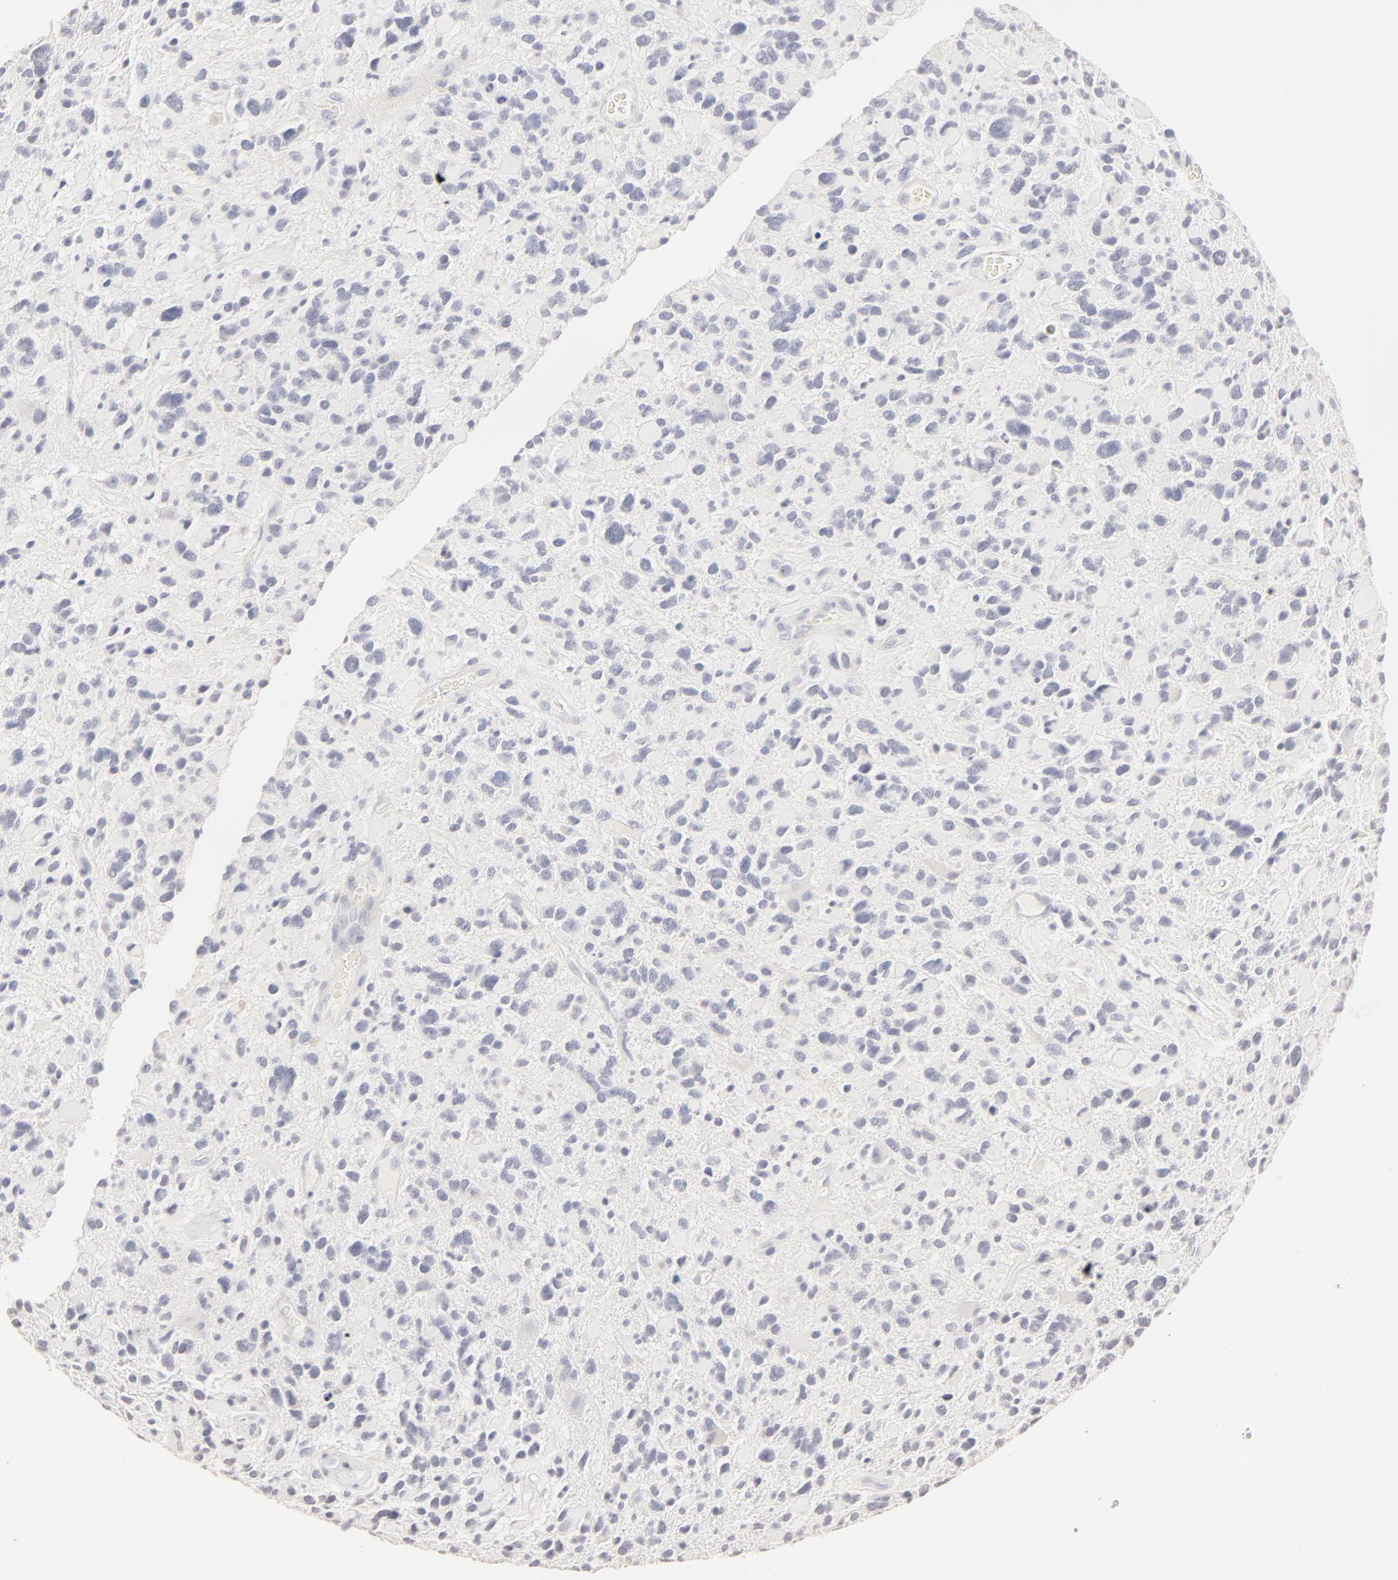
{"staining": {"intensity": "negative", "quantity": "none", "location": "none"}, "tissue": "glioma", "cell_type": "Tumor cells", "image_type": "cancer", "snomed": [{"axis": "morphology", "description": "Glioma, malignant, High grade"}, {"axis": "topography", "description": "Brain"}], "caption": "Protein analysis of glioma reveals no significant expression in tumor cells.", "gene": "LGALS7B", "patient": {"sex": "female", "age": 37}}